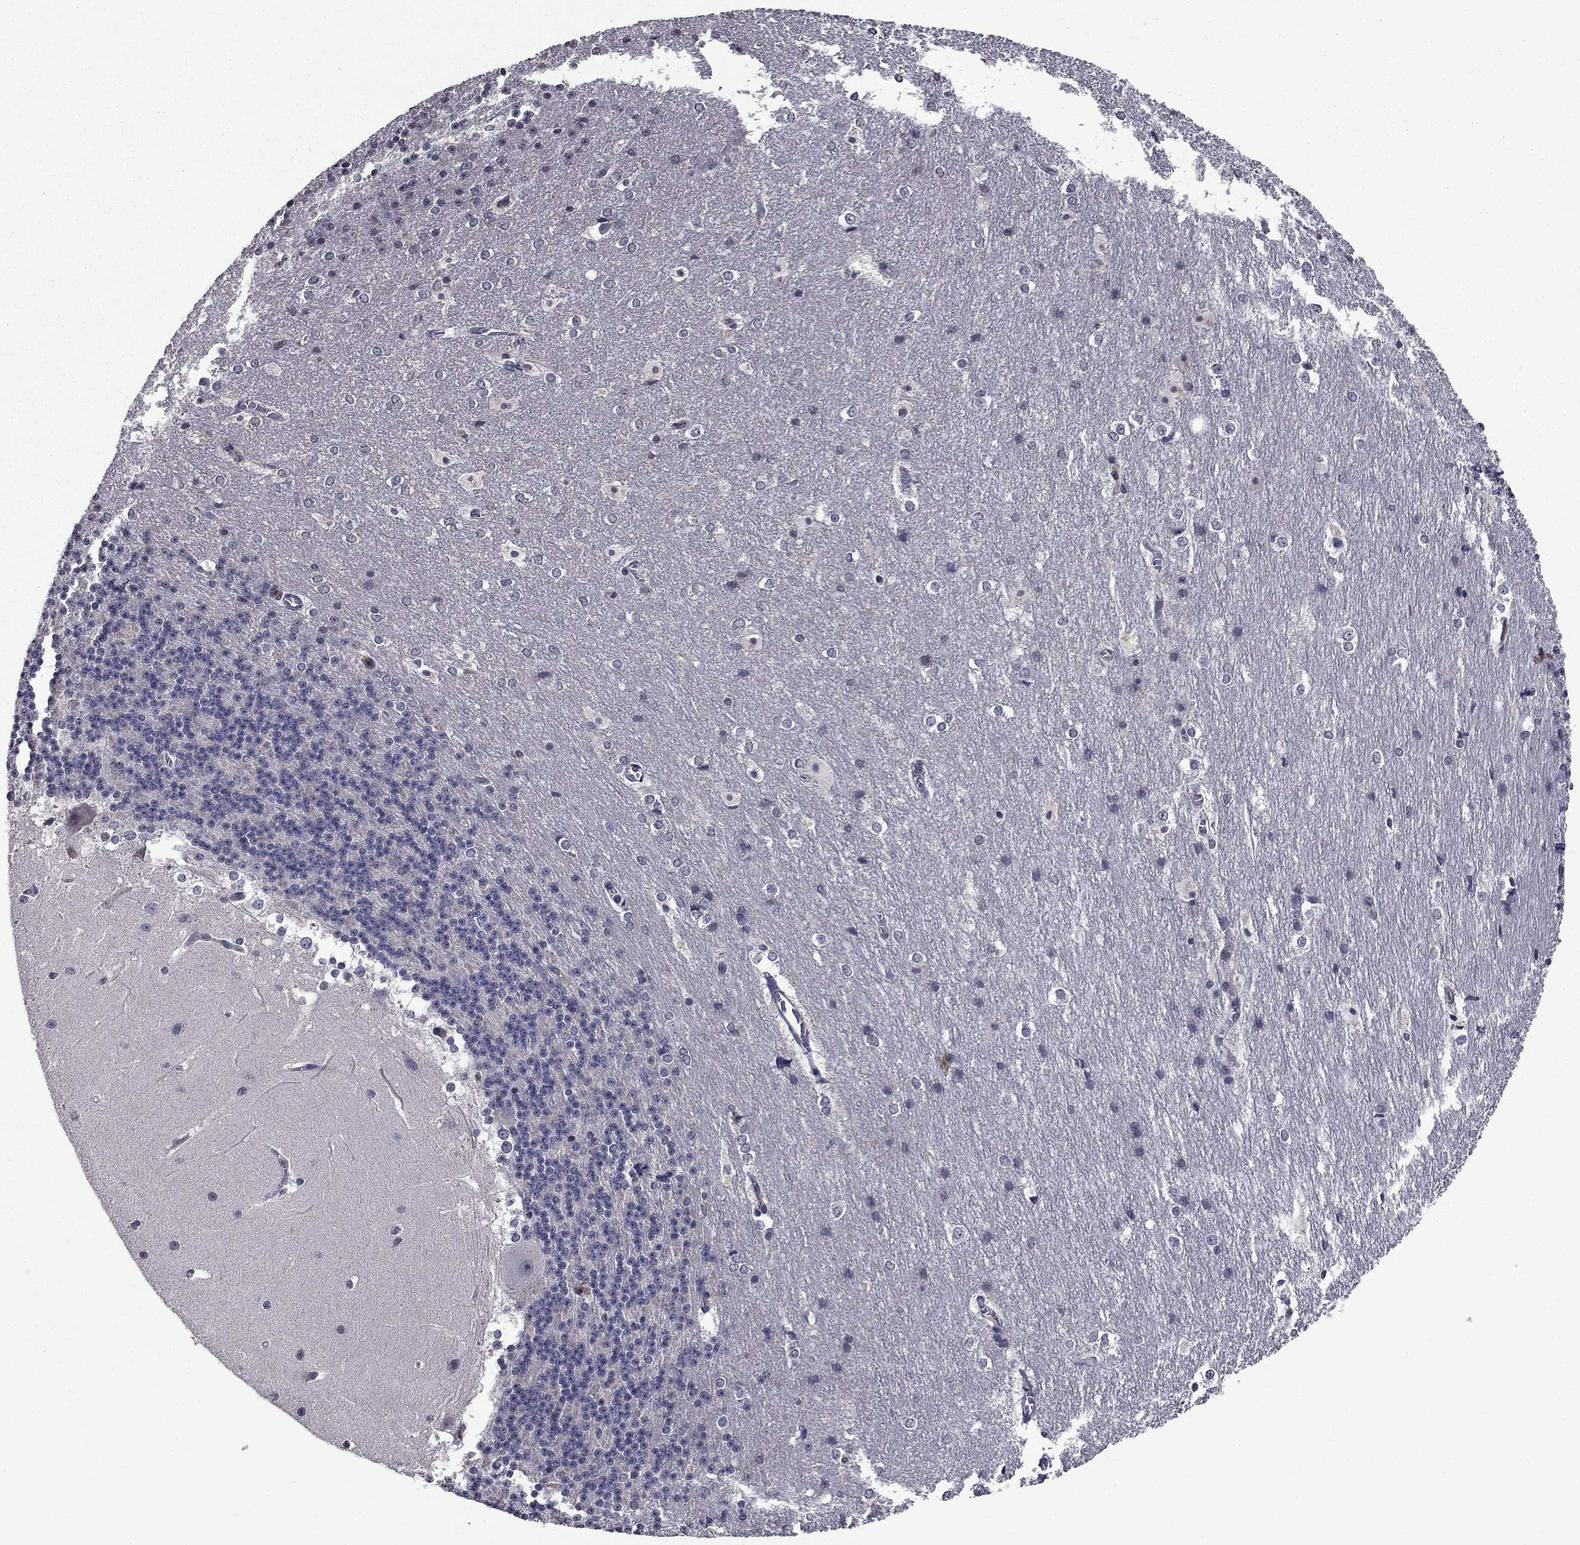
{"staining": {"intensity": "negative", "quantity": "none", "location": "none"}, "tissue": "cerebellum", "cell_type": "Cells in granular layer", "image_type": "normal", "snomed": [{"axis": "morphology", "description": "Normal tissue, NOS"}, {"axis": "topography", "description": "Cerebellum"}], "caption": "The histopathology image shows no significant staining in cells in granular layer of cerebellum. (DAB immunohistochemistry with hematoxylin counter stain).", "gene": "PROS1", "patient": {"sex": "female", "age": 19}}